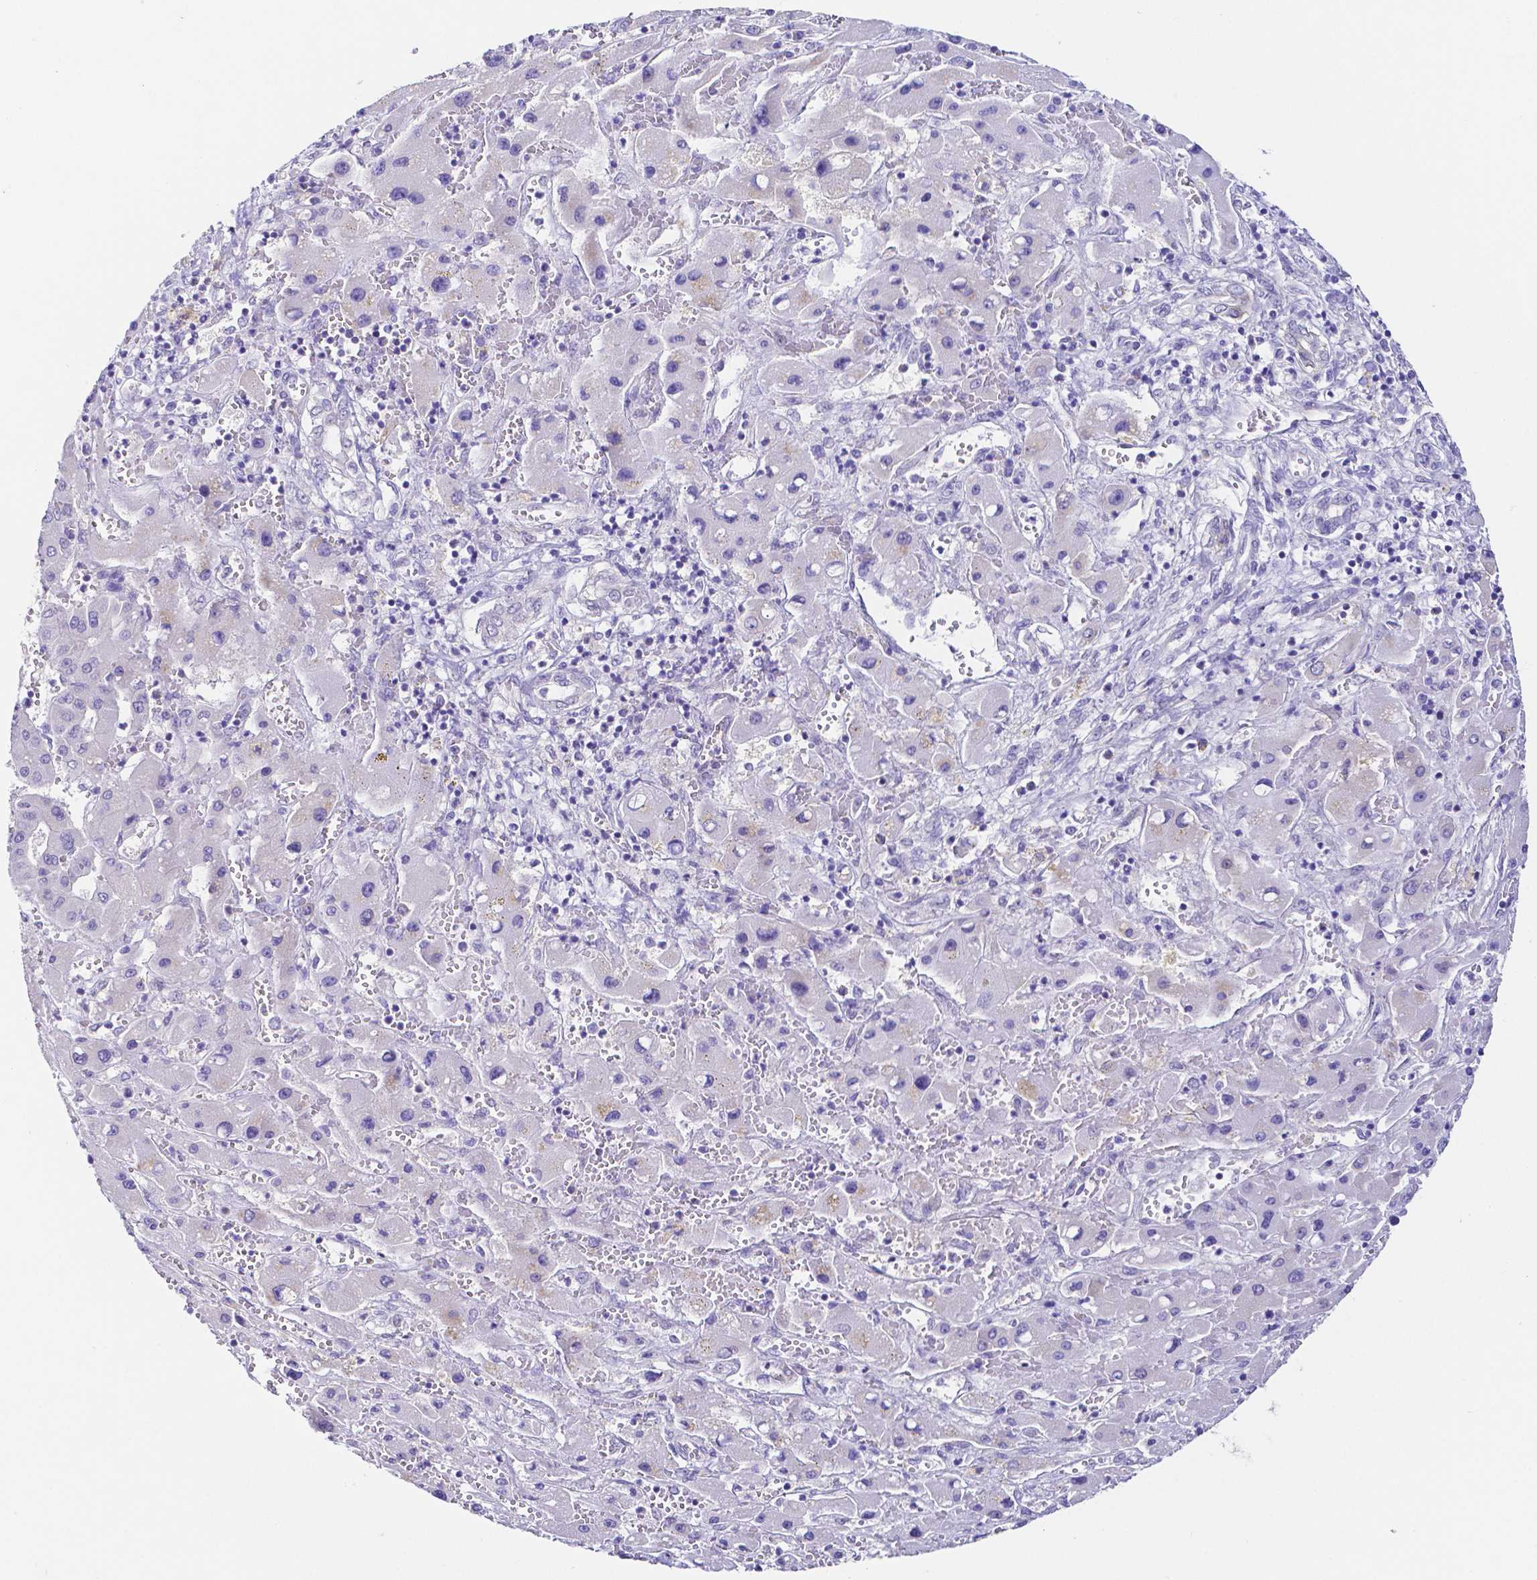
{"staining": {"intensity": "negative", "quantity": "none", "location": "none"}, "tissue": "liver cancer", "cell_type": "Tumor cells", "image_type": "cancer", "snomed": [{"axis": "morphology", "description": "Carcinoma, Hepatocellular, NOS"}, {"axis": "topography", "description": "Liver"}], "caption": "Photomicrograph shows no significant protein expression in tumor cells of liver cancer (hepatocellular carcinoma).", "gene": "PKP3", "patient": {"sex": "female", "age": 73}}